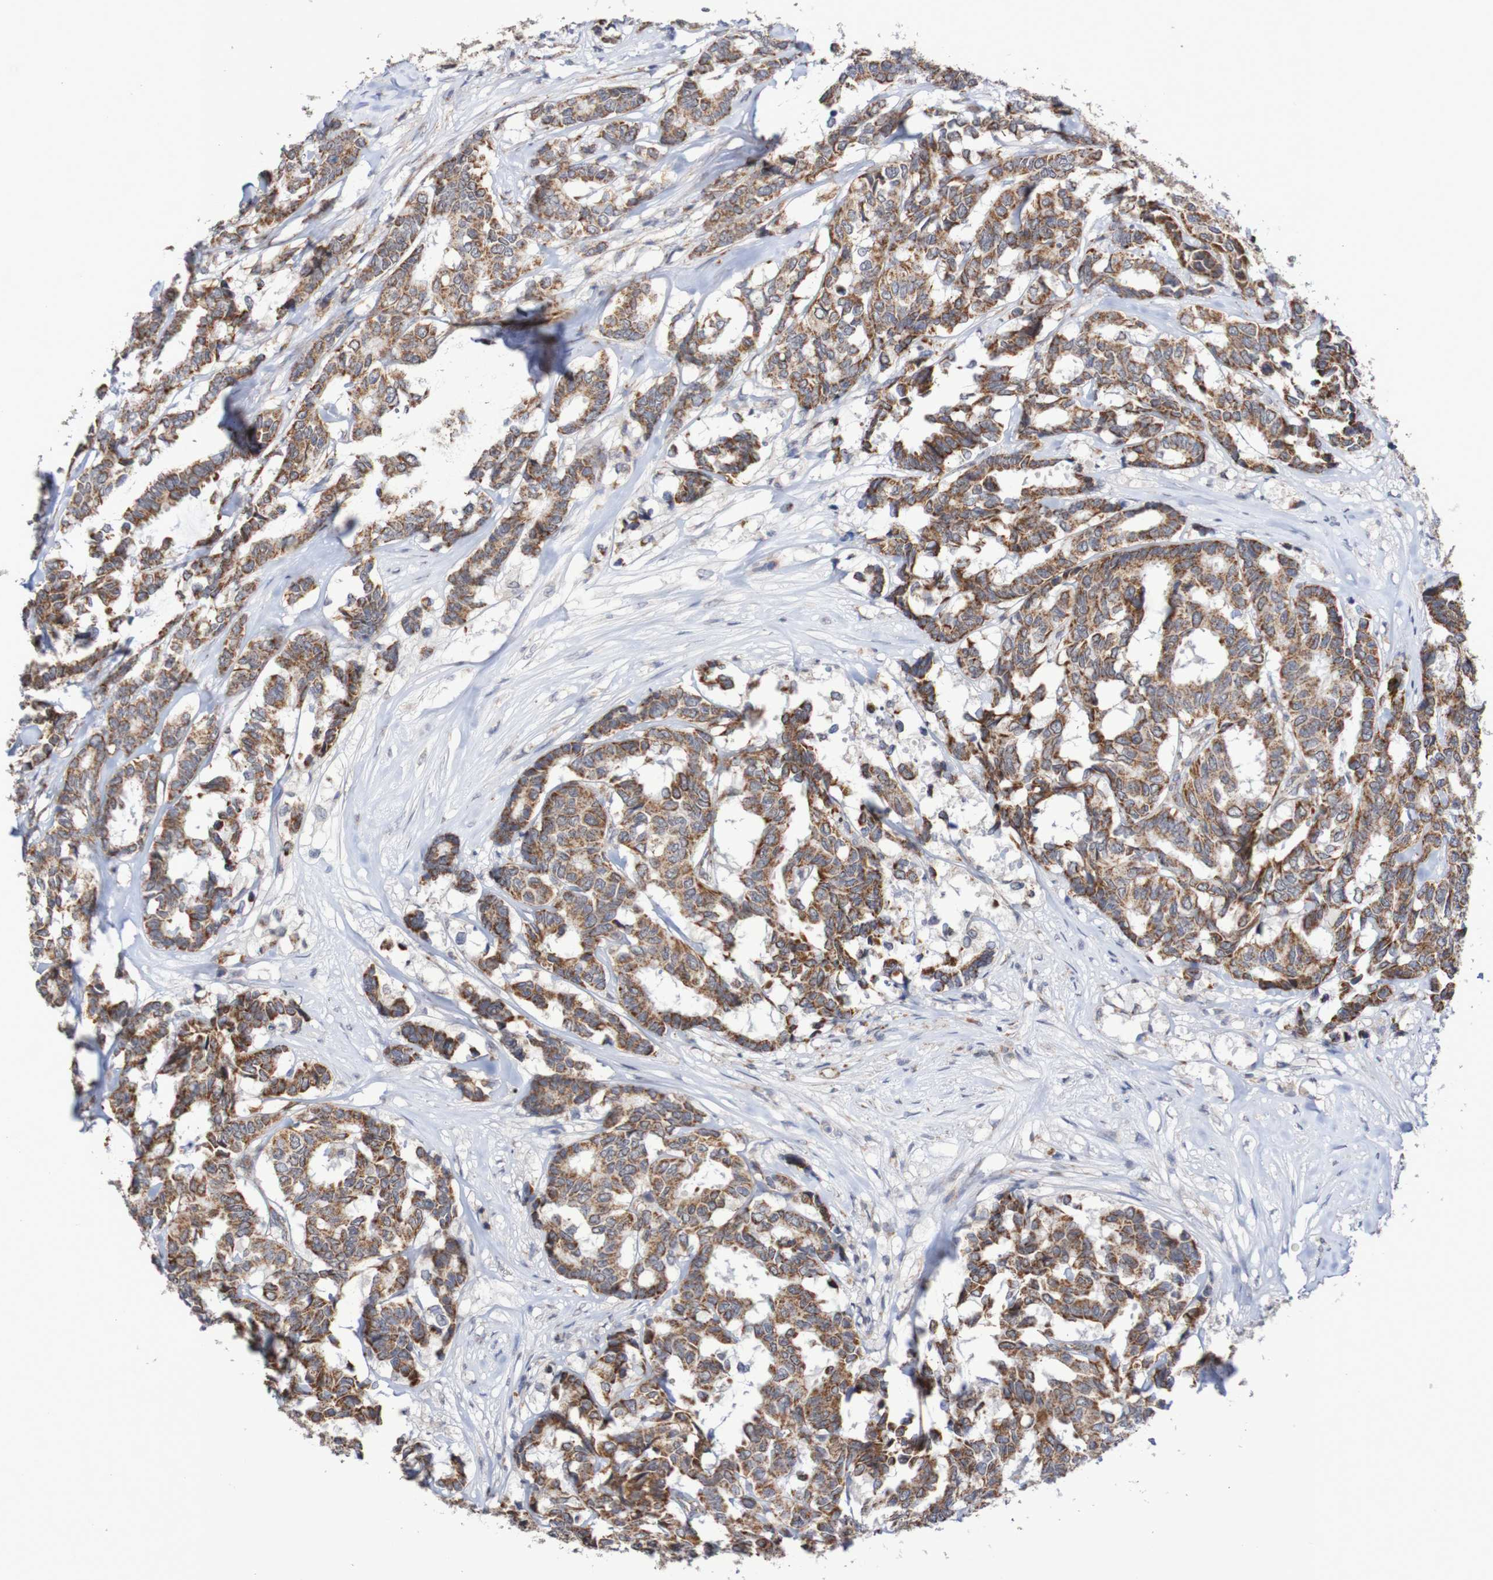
{"staining": {"intensity": "moderate", "quantity": ">75%", "location": "cytoplasmic/membranous"}, "tissue": "breast cancer", "cell_type": "Tumor cells", "image_type": "cancer", "snomed": [{"axis": "morphology", "description": "Duct carcinoma"}, {"axis": "topography", "description": "Breast"}], "caption": "IHC staining of infiltrating ductal carcinoma (breast), which reveals medium levels of moderate cytoplasmic/membranous staining in approximately >75% of tumor cells indicating moderate cytoplasmic/membranous protein positivity. The staining was performed using DAB (3,3'-diaminobenzidine) (brown) for protein detection and nuclei were counterstained in hematoxylin (blue).", "gene": "DVL1", "patient": {"sex": "female", "age": 87}}